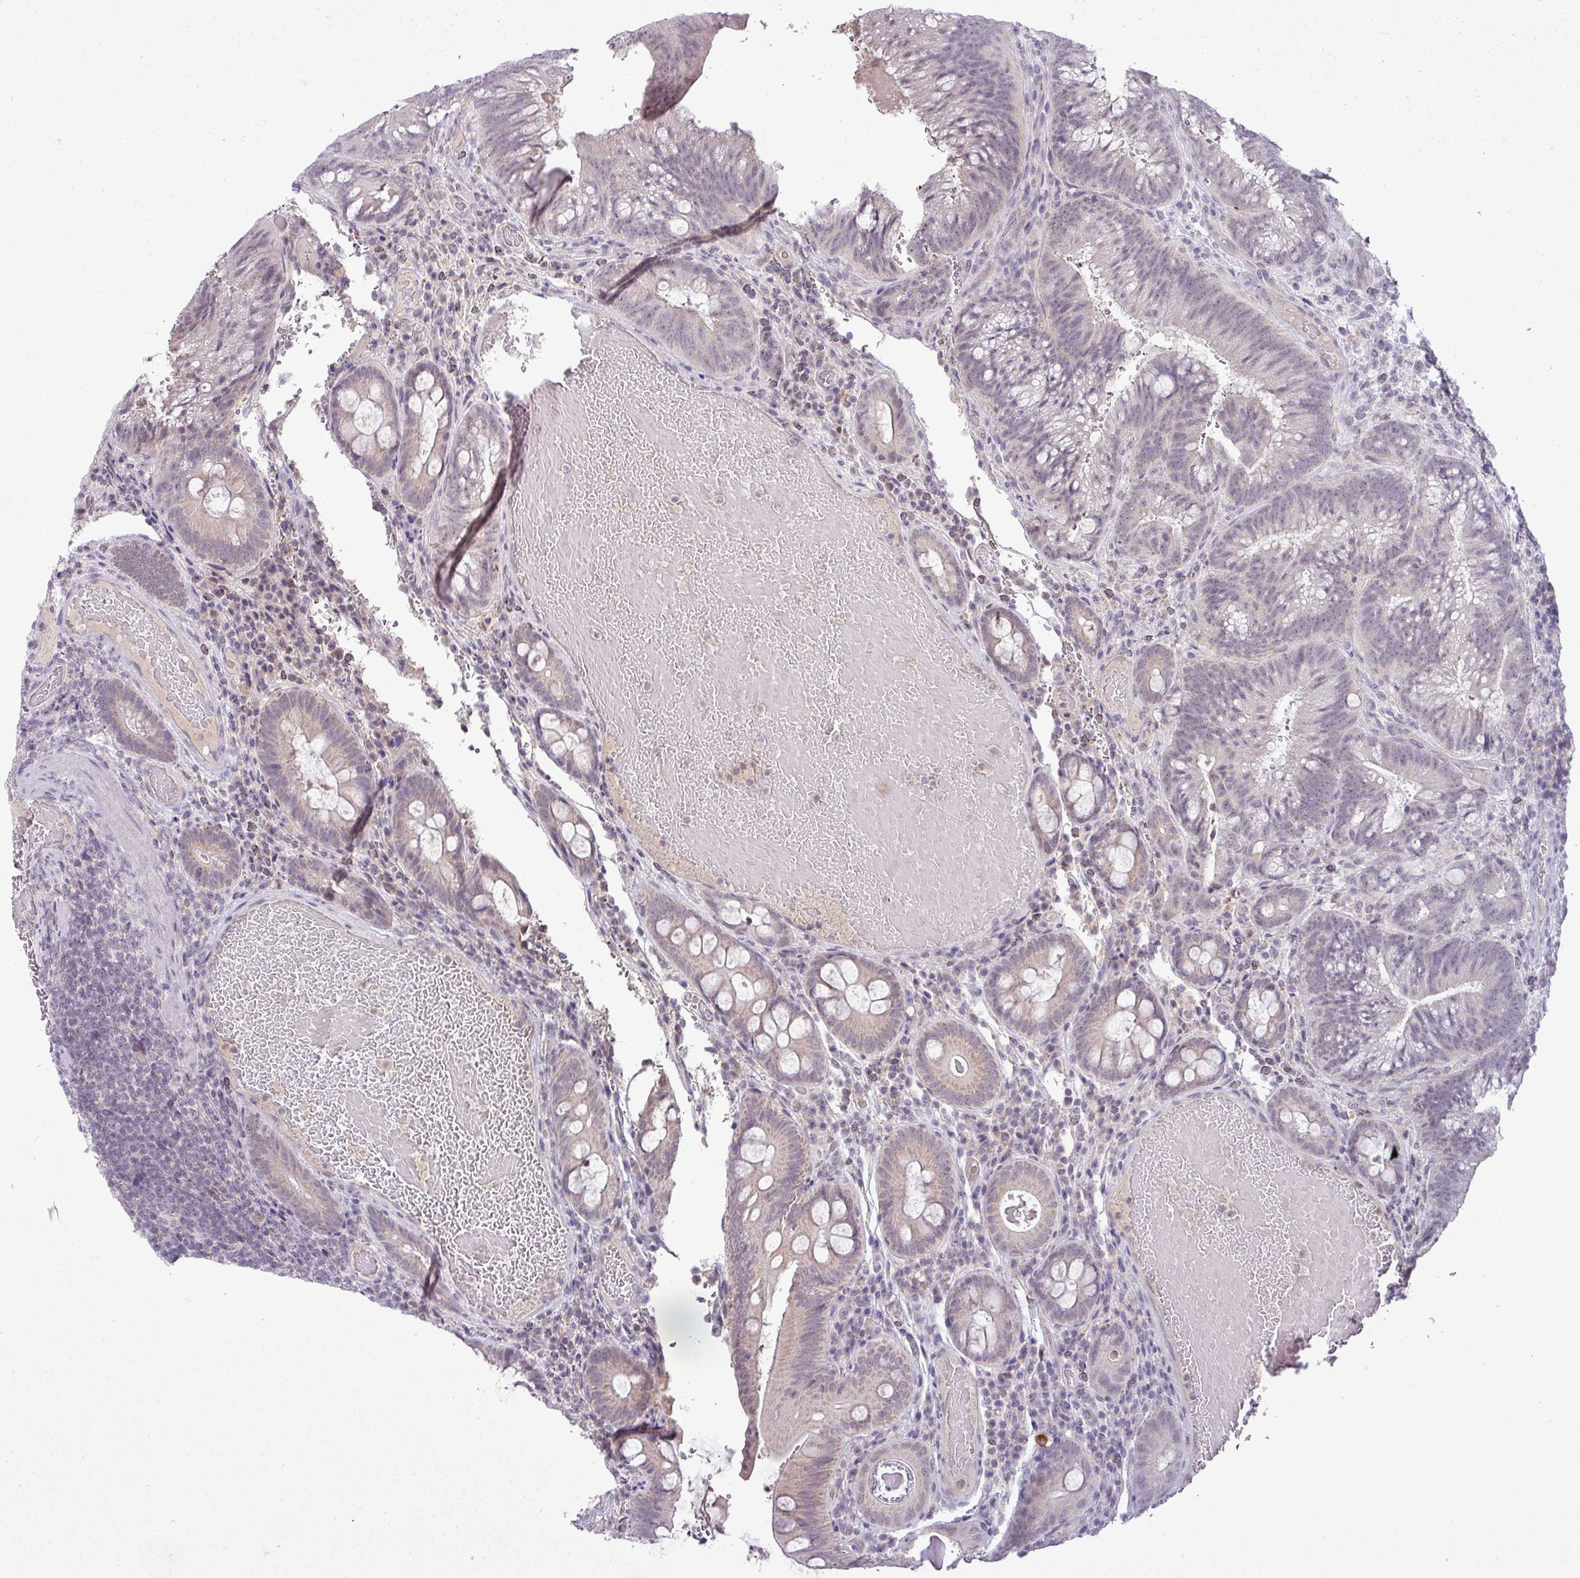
{"staining": {"intensity": "weak", "quantity": "<25%", "location": "cytoplasmic/membranous"}, "tissue": "colorectal cancer", "cell_type": "Tumor cells", "image_type": "cancer", "snomed": [{"axis": "morphology", "description": "Adenocarcinoma, NOS"}, {"axis": "topography", "description": "Colon"}], "caption": "The IHC histopathology image has no significant expression in tumor cells of colorectal cancer tissue.", "gene": "HBEGF", "patient": {"sex": "female", "age": 43}}